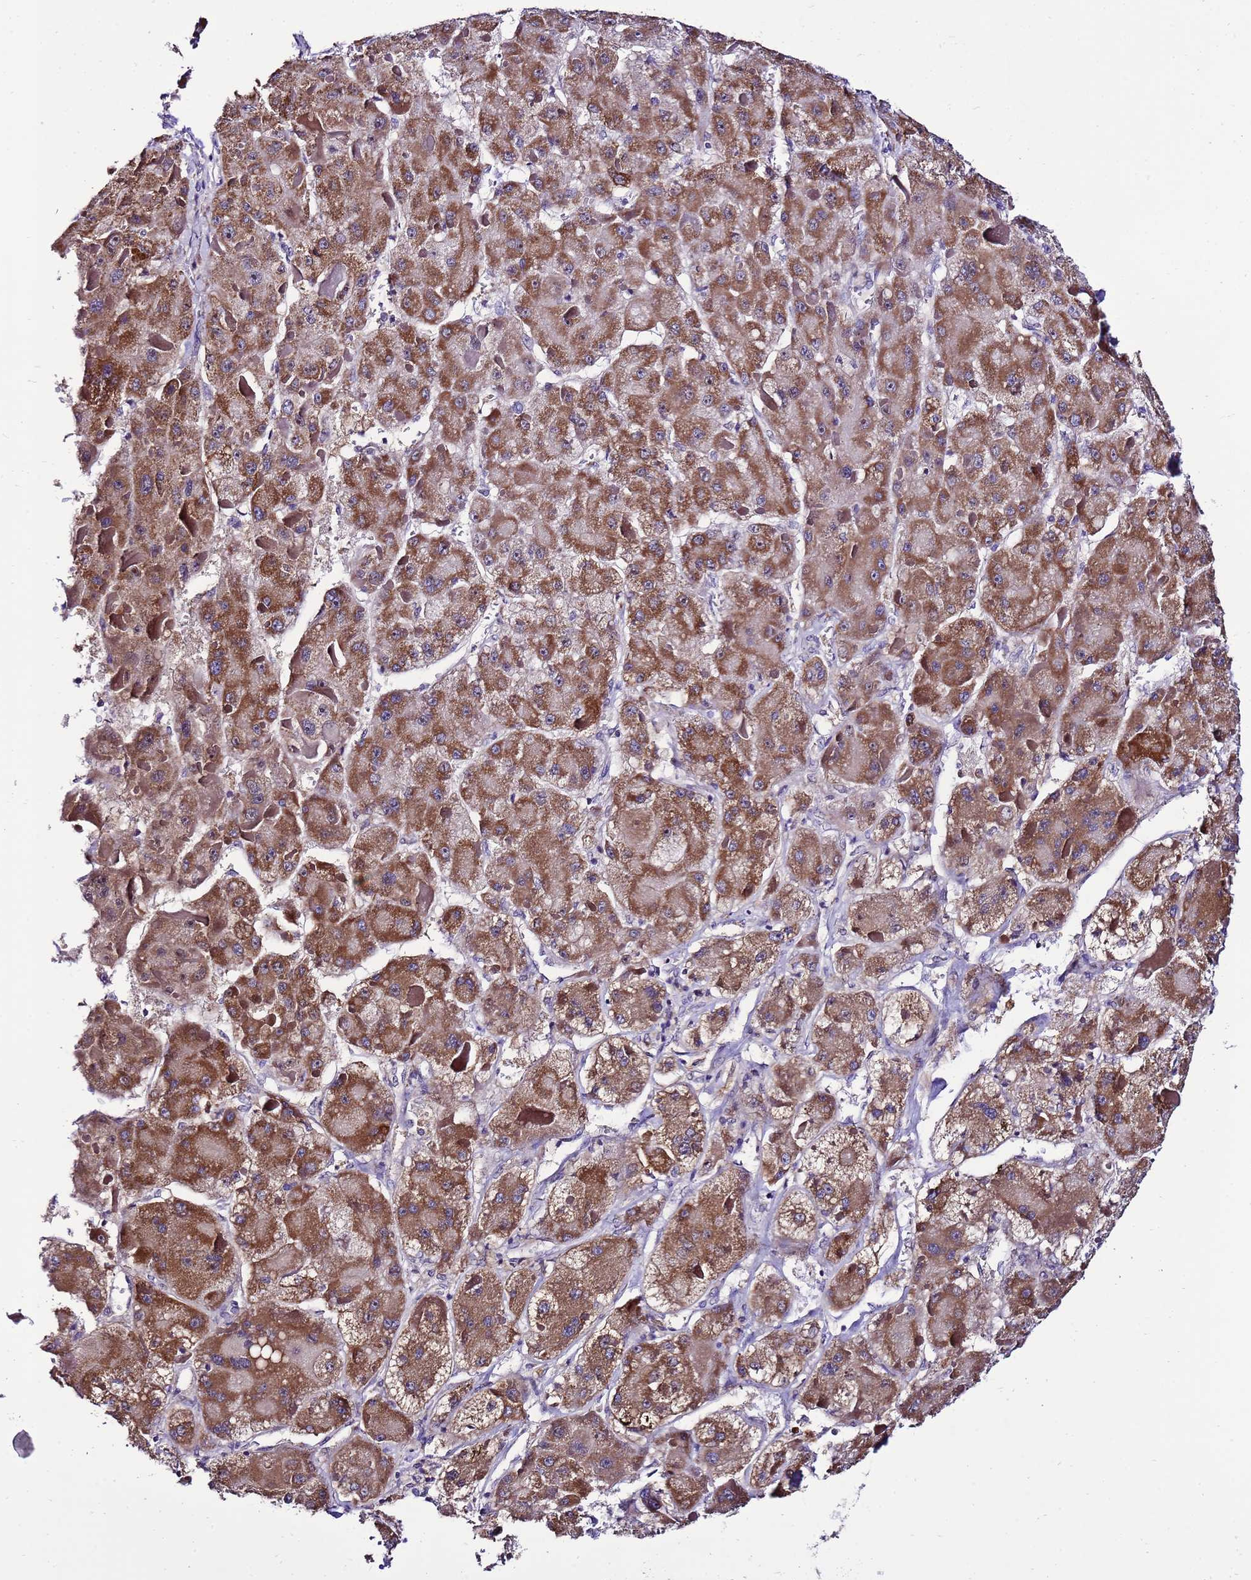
{"staining": {"intensity": "moderate", "quantity": ">75%", "location": "cytoplasmic/membranous"}, "tissue": "liver cancer", "cell_type": "Tumor cells", "image_type": "cancer", "snomed": [{"axis": "morphology", "description": "Carcinoma, Hepatocellular, NOS"}, {"axis": "topography", "description": "Liver"}], "caption": "Hepatocellular carcinoma (liver) tissue reveals moderate cytoplasmic/membranous positivity in approximately >75% of tumor cells, visualized by immunohistochemistry. The staining was performed using DAB (3,3'-diaminobenzidine), with brown indicating positive protein expression. Nuclei are stained blue with hematoxylin.", "gene": "DPH6", "patient": {"sex": "female", "age": 73}}